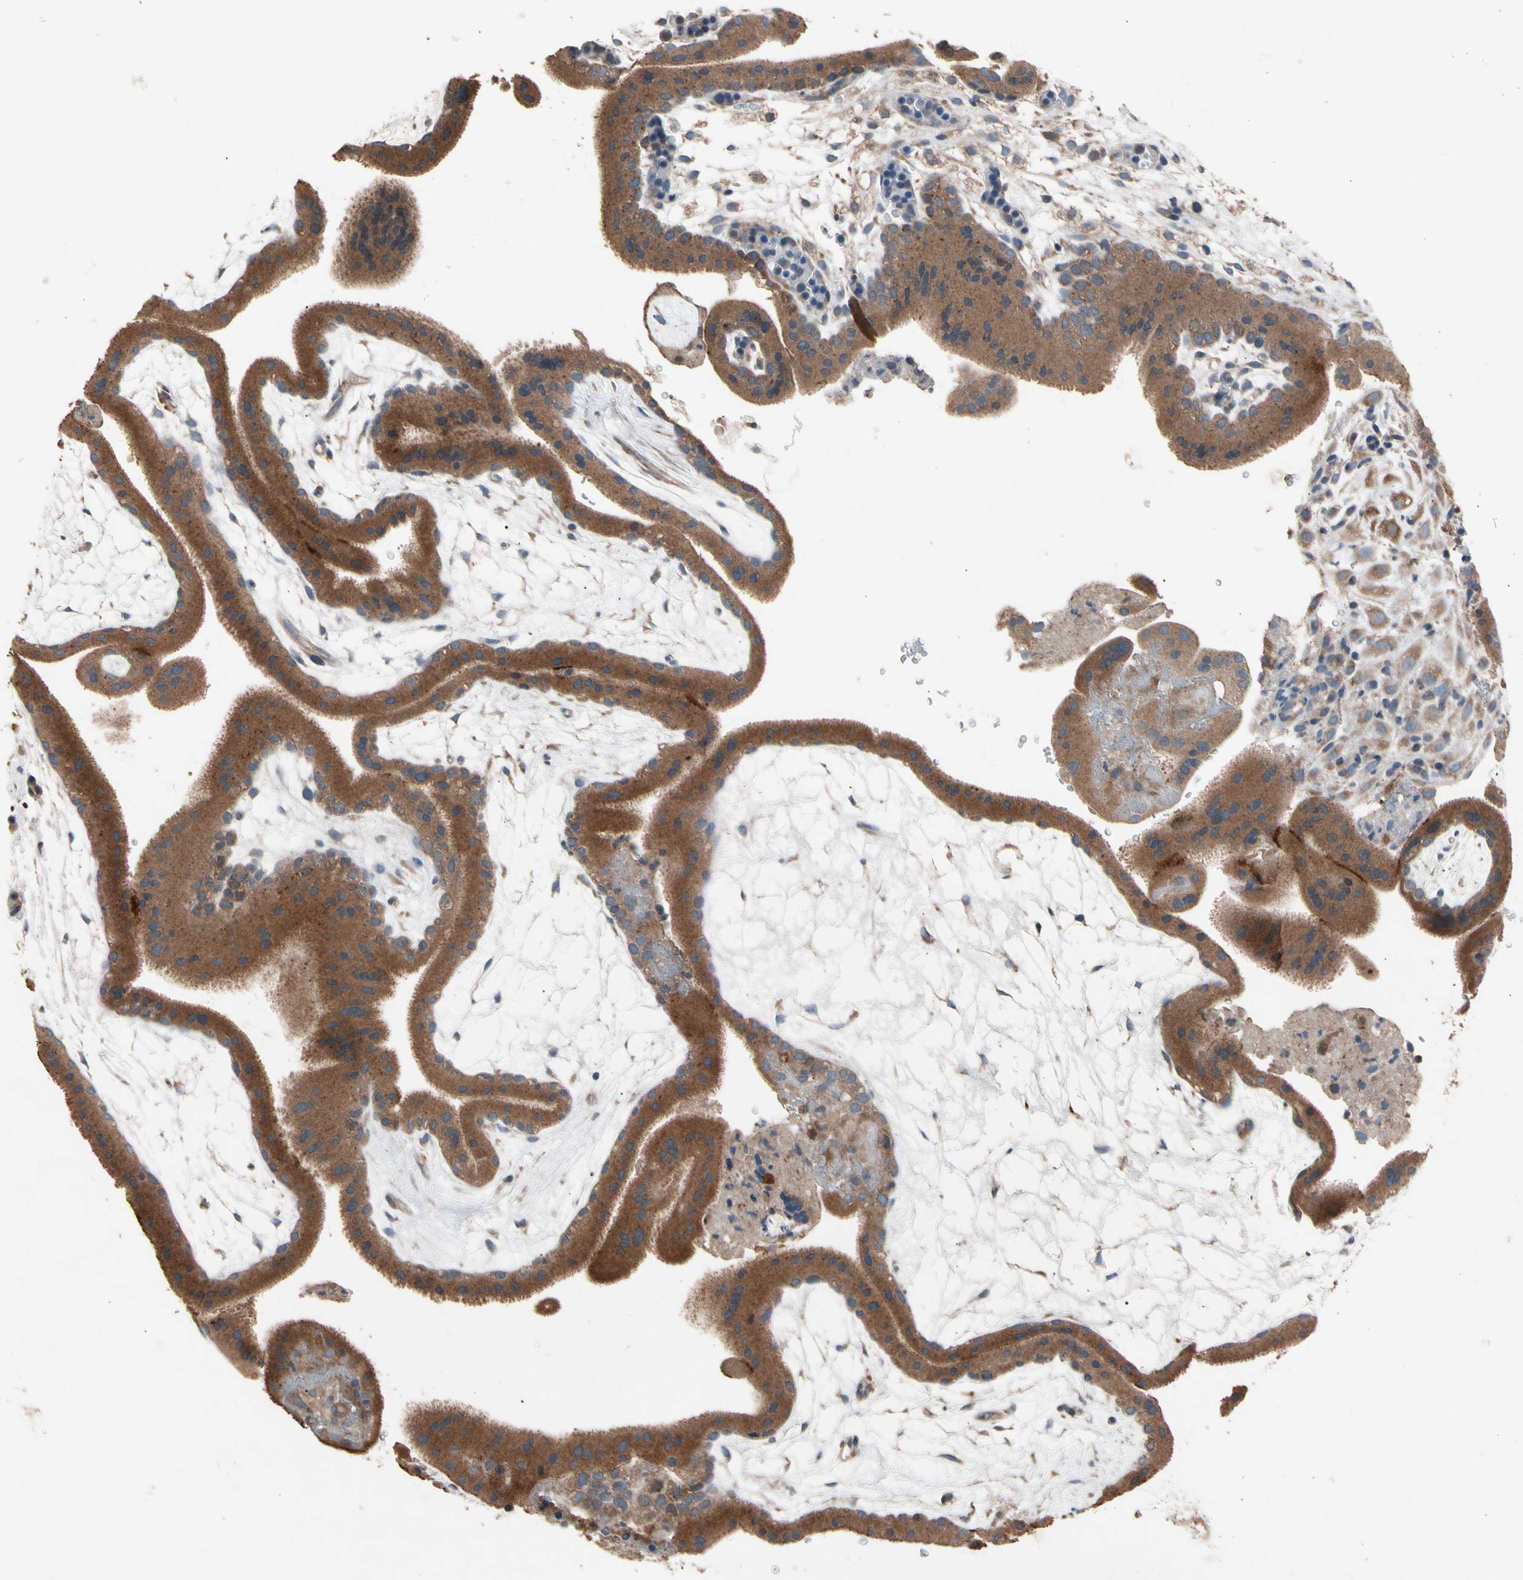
{"staining": {"intensity": "weak", "quantity": ">75%", "location": "cytoplasmic/membranous"}, "tissue": "placenta", "cell_type": "Decidual cells", "image_type": "normal", "snomed": [{"axis": "morphology", "description": "Normal tissue, NOS"}, {"axis": "topography", "description": "Placenta"}], "caption": "About >75% of decidual cells in unremarkable placenta exhibit weak cytoplasmic/membranous protein staining as visualized by brown immunohistochemical staining.", "gene": "PRDX4", "patient": {"sex": "female", "age": 19}}